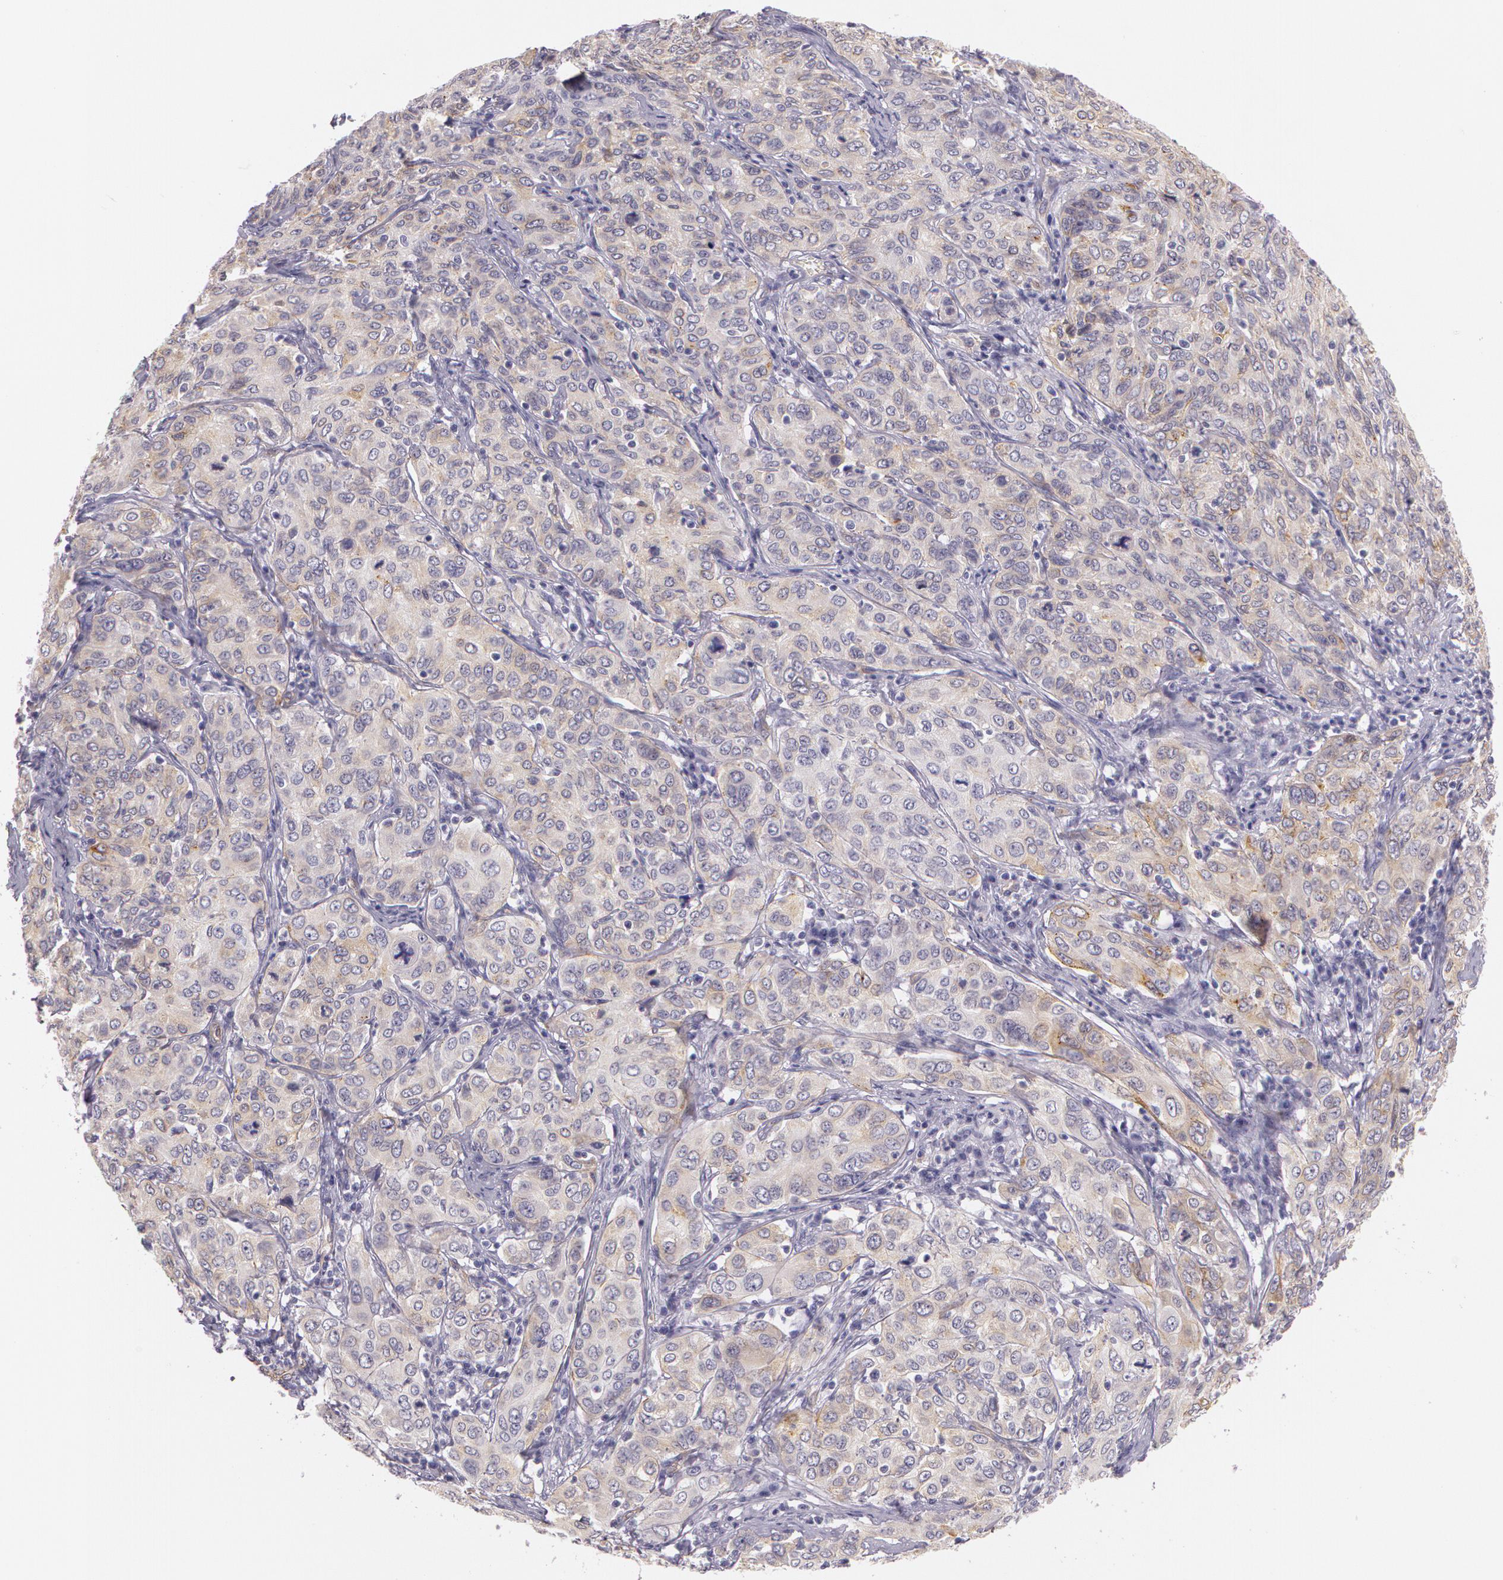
{"staining": {"intensity": "weak", "quantity": ">75%", "location": "cytoplasmic/membranous"}, "tissue": "cervical cancer", "cell_type": "Tumor cells", "image_type": "cancer", "snomed": [{"axis": "morphology", "description": "Squamous cell carcinoma, NOS"}, {"axis": "topography", "description": "Cervix"}], "caption": "Weak cytoplasmic/membranous positivity is present in about >75% of tumor cells in cervical squamous cell carcinoma. The protein of interest is shown in brown color, while the nuclei are stained blue.", "gene": "APP", "patient": {"sex": "female", "age": 38}}